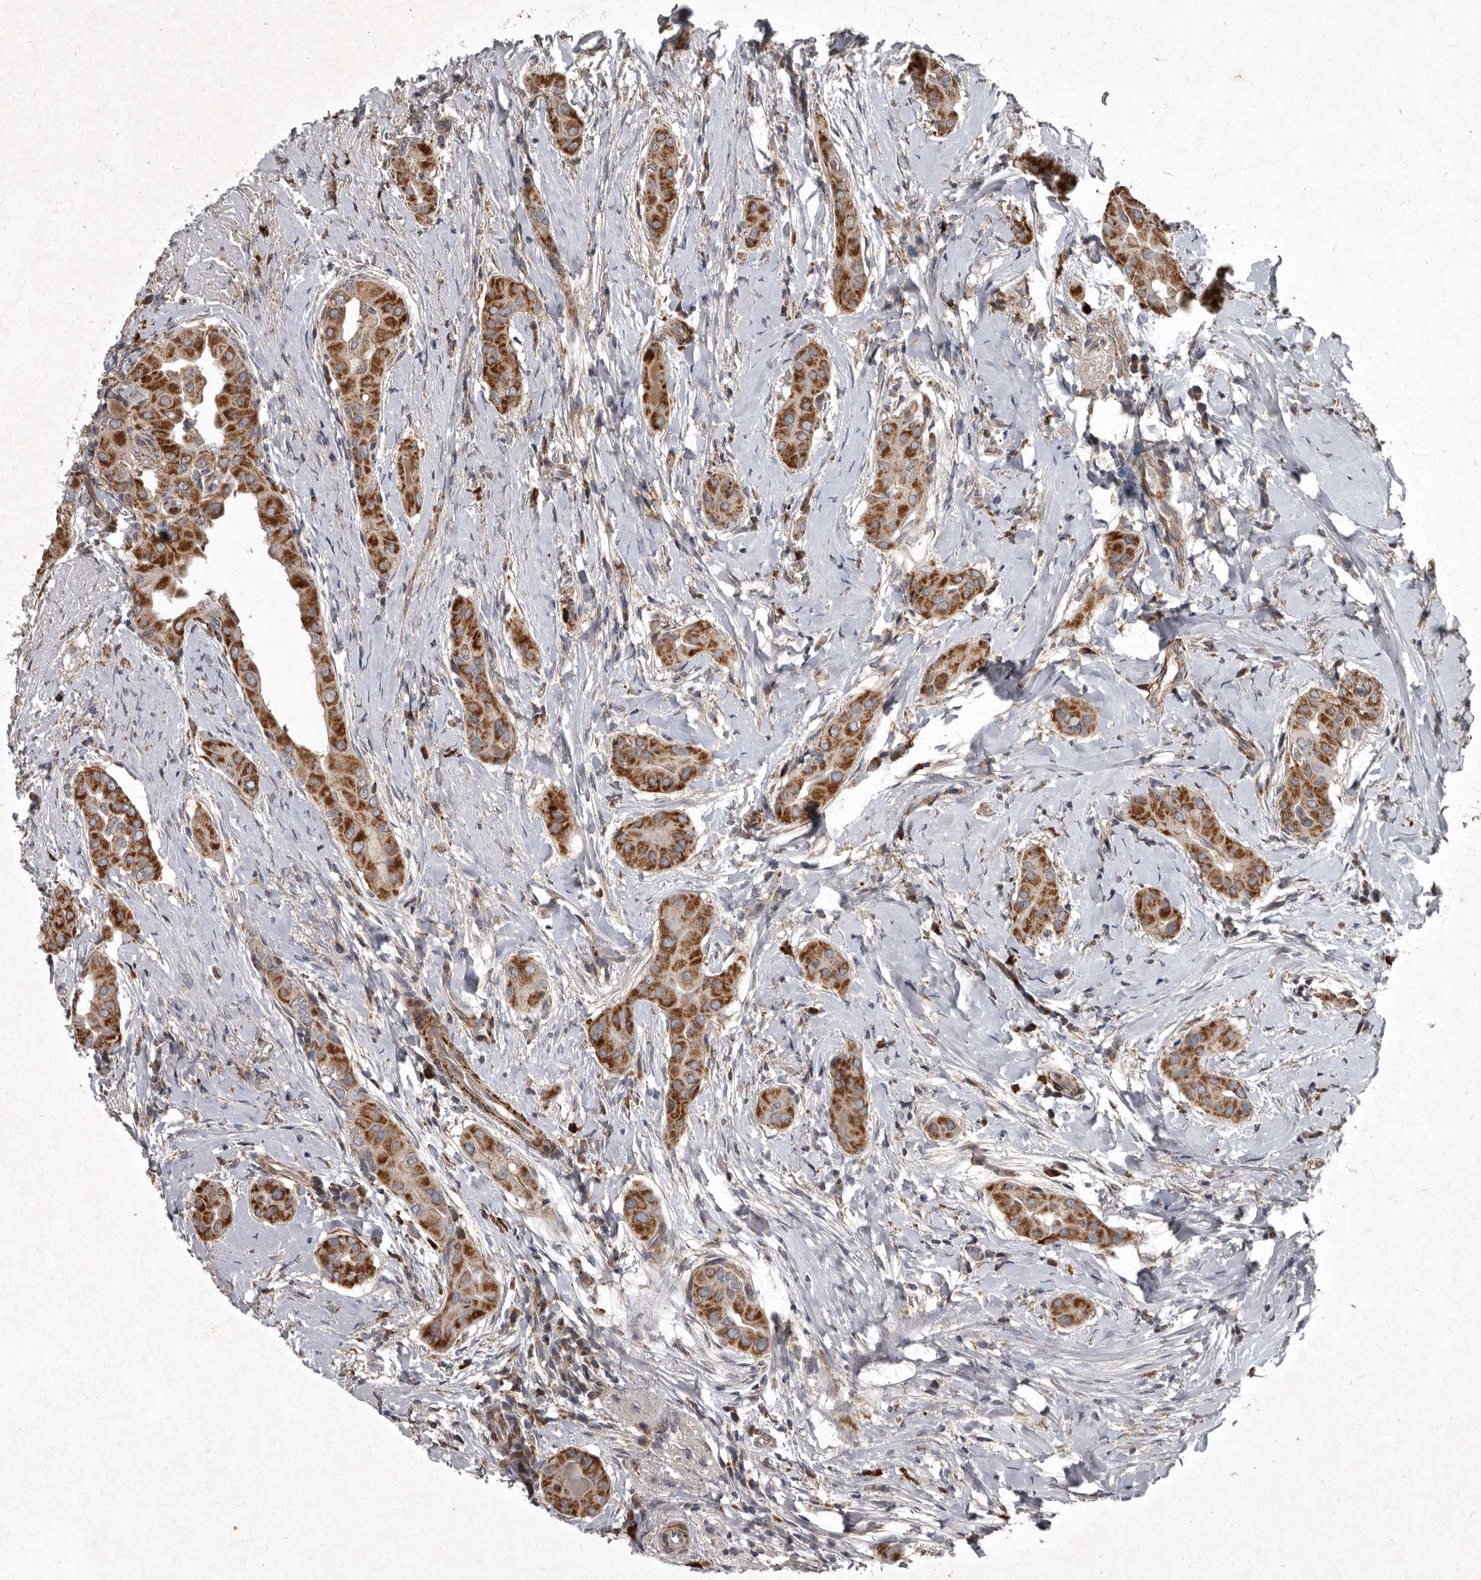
{"staining": {"intensity": "moderate", "quantity": ">75%", "location": "cytoplasmic/membranous"}, "tissue": "thyroid cancer", "cell_type": "Tumor cells", "image_type": "cancer", "snomed": [{"axis": "morphology", "description": "Papillary adenocarcinoma, NOS"}, {"axis": "topography", "description": "Thyroid gland"}], "caption": "Tumor cells exhibit medium levels of moderate cytoplasmic/membranous staining in about >75% of cells in thyroid cancer (papillary adenocarcinoma).", "gene": "MRPS15", "patient": {"sex": "male", "age": 33}}